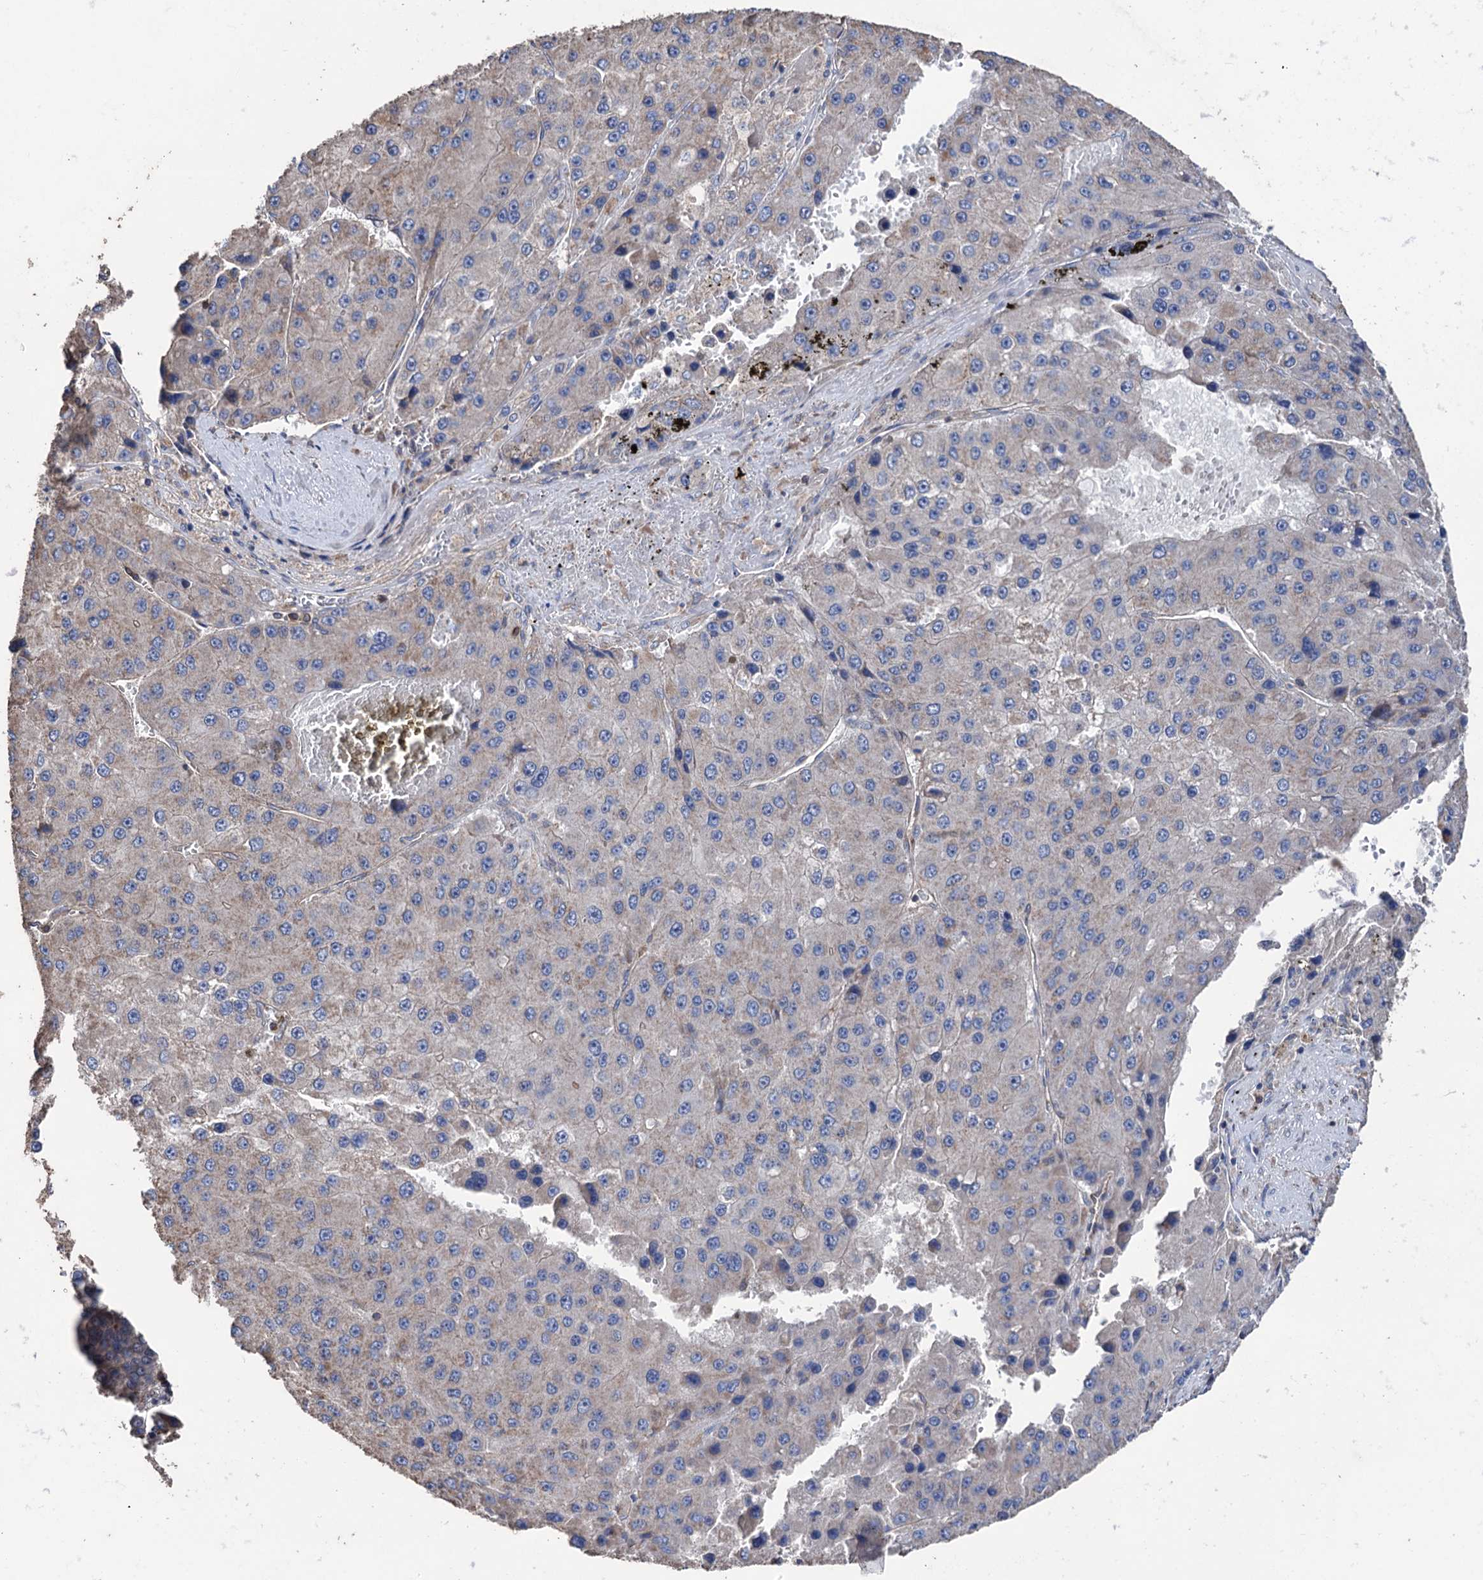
{"staining": {"intensity": "weak", "quantity": "<25%", "location": "cytoplasmic/membranous"}, "tissue": "liver cancer", "cell_type": "Tumor cells", "image_type": "cancer", "snomed": [{"axis": "morphology", "description": "Carcinoma, Hepatocellular, NOS"}, {"axis": "topography", "description": "Liver"}], "caption": "A high-resolution photomicrograph shows immunohistochemistry (IHC) staining of liver cancer, which shows no significant positivity in tumor cells.", "gene": "STING1", "patient": {"sex": "female", "age": 73}}